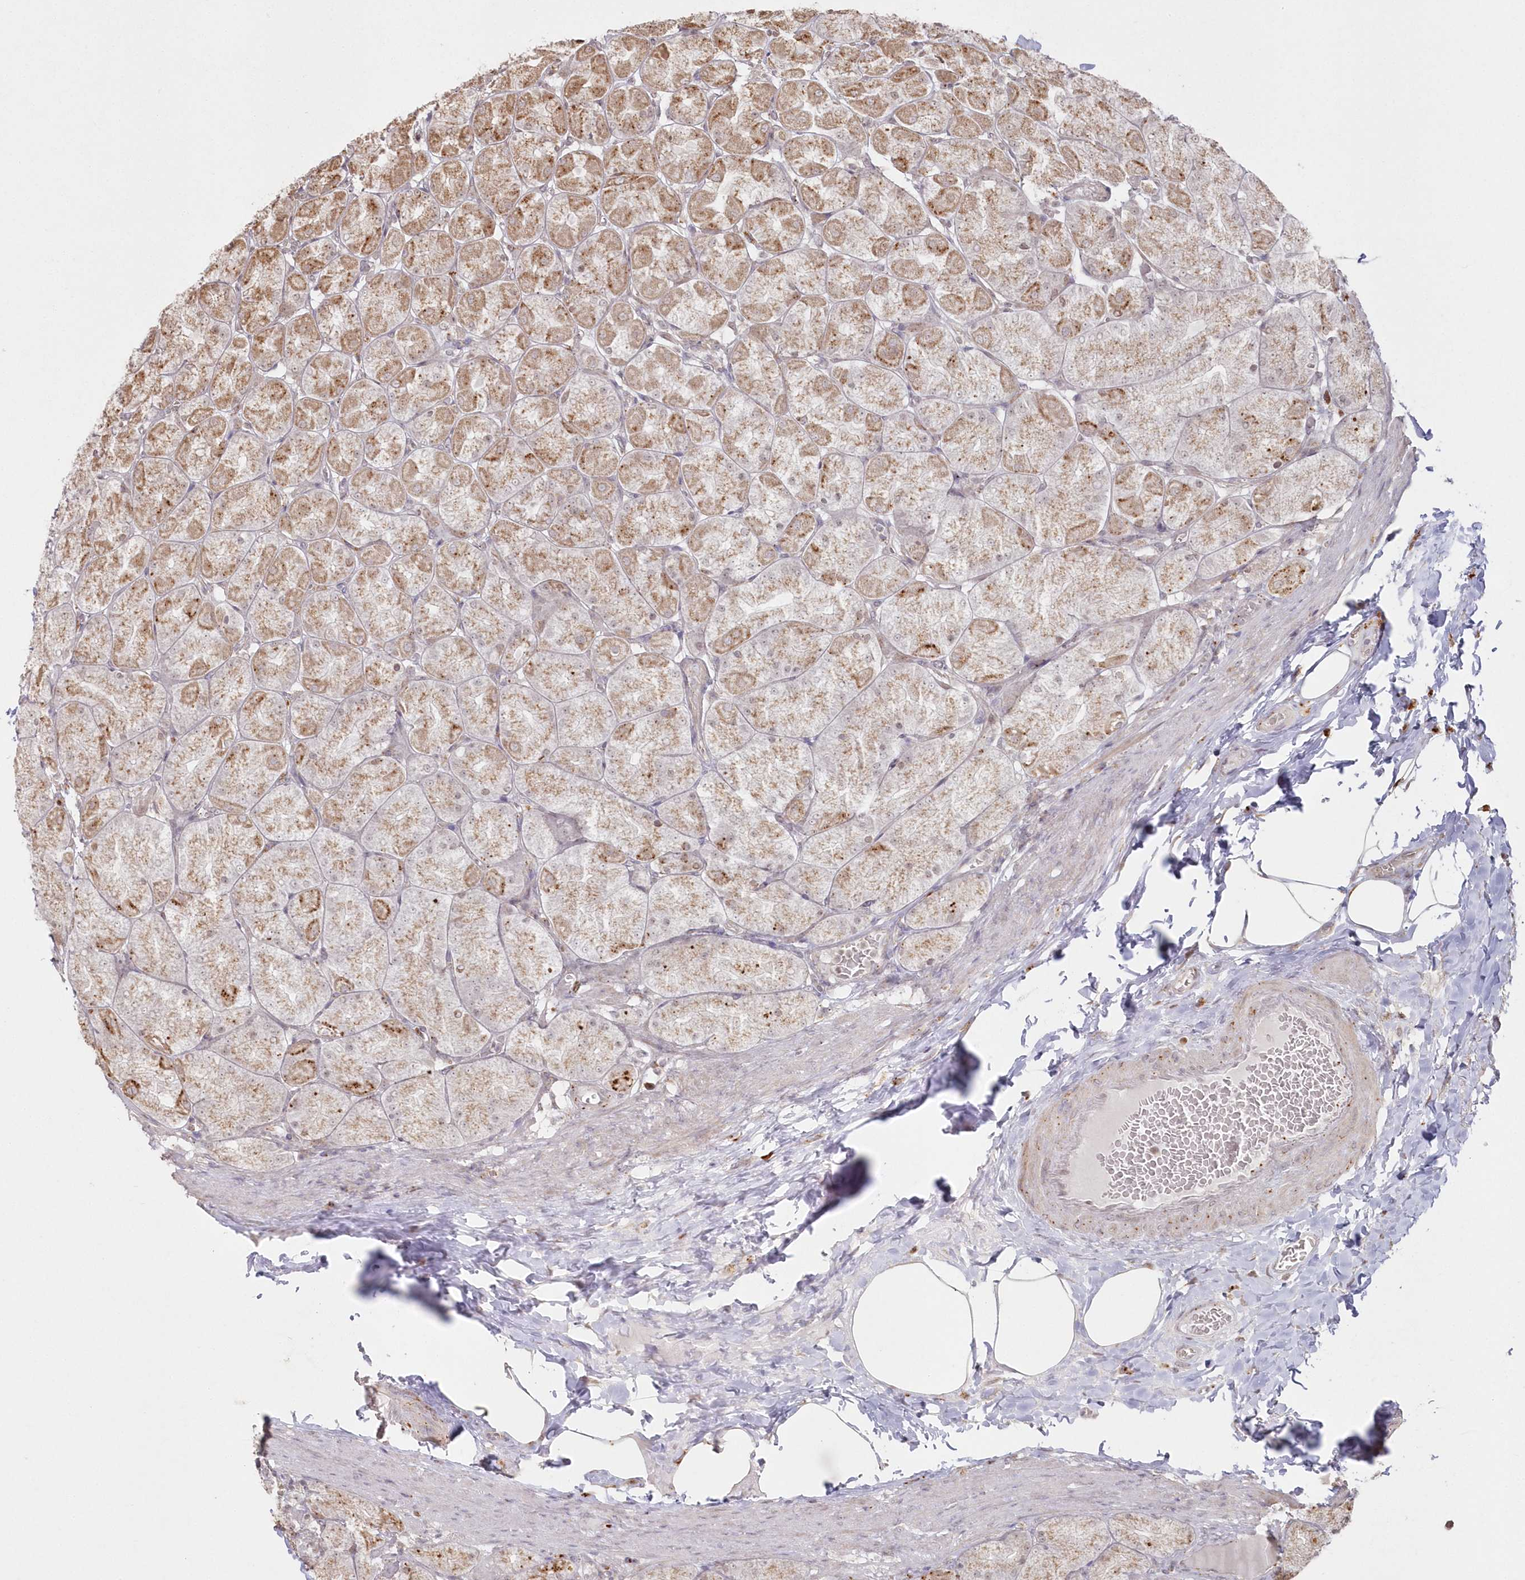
{"staining": {"intensity": "moderate", "quantity": ">75%", "location": "cytoplasmic/membranous"}, "tissue": "stomach", "cell_type": "Glandular cells", "image_type": "normal", "snomed": [{"axis": "morphology", "description": "Normal tissue, NOS"}, {"axis": "topography", "description": "Stomach, upper"}], "caption": "The image demonstrates immunohistochemical staining of benign stomach. There is moderate cytoplasmic/membranous staining is present in approximately >75% of glandular cells.", "gene": "ARSB", "patient": {"sex": "female", "age": 56}}